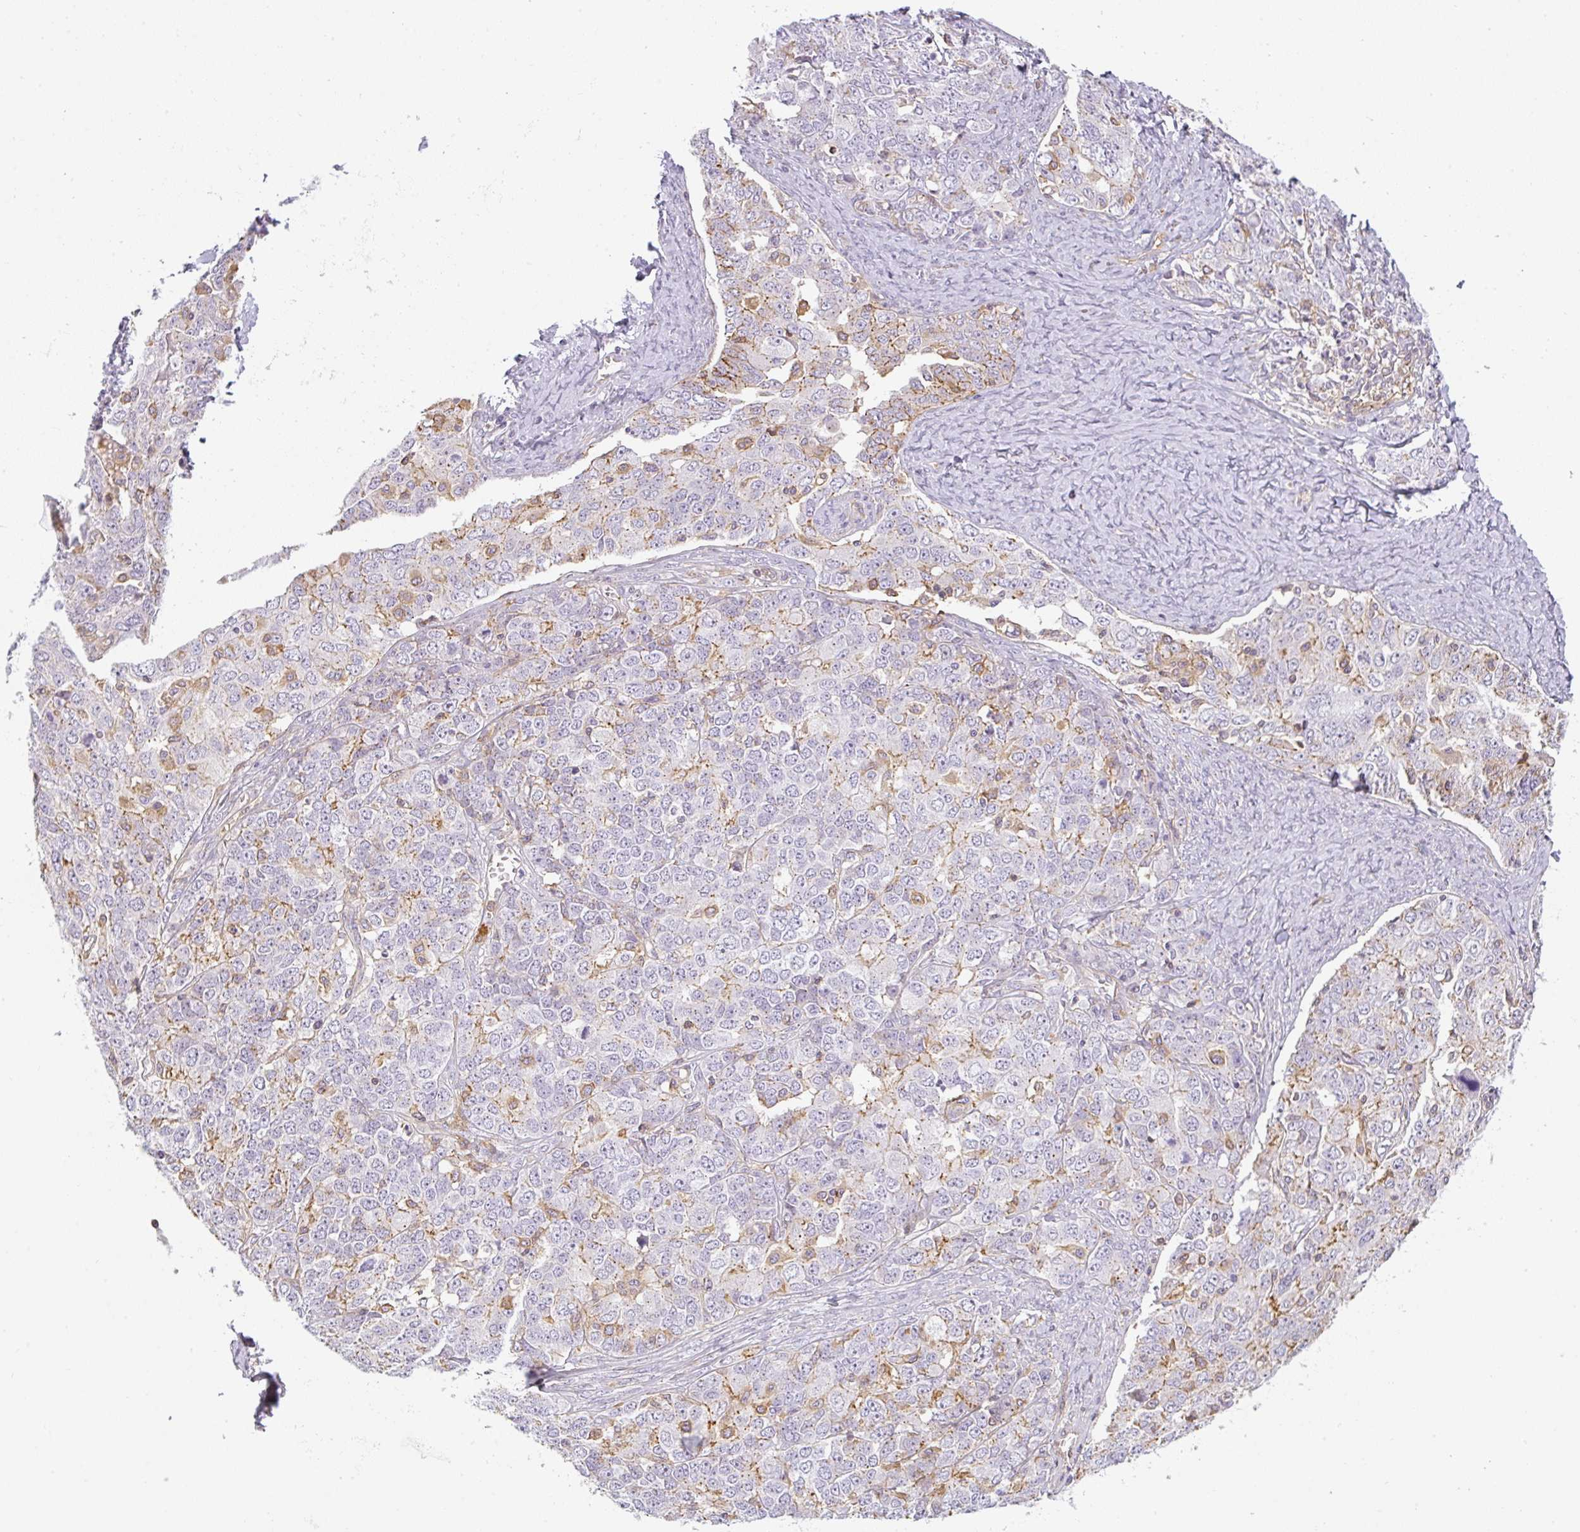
{"staining": {"intensity": "moderate", "quantity": "<25%", "location": "cytoplasmic/membranous"}, "tissue": "ovarian cancer", "cell_type": "Tumor cells", "image_type": "cancer", "snomed": [{"axis": "morphology", "description": "Carcinoma, endometroid"}, {"axis": "topography", "description": "Ovary"}], "caption": "Immunohistochemical staining of endometroid carcinoma (ovarian) demonstrates low levels of moderate cytoplasmic/membranous expression in approximately <25% of tumor cells.", "gene": "SULF1", "patient": {"sex": "female", "age": 62}}